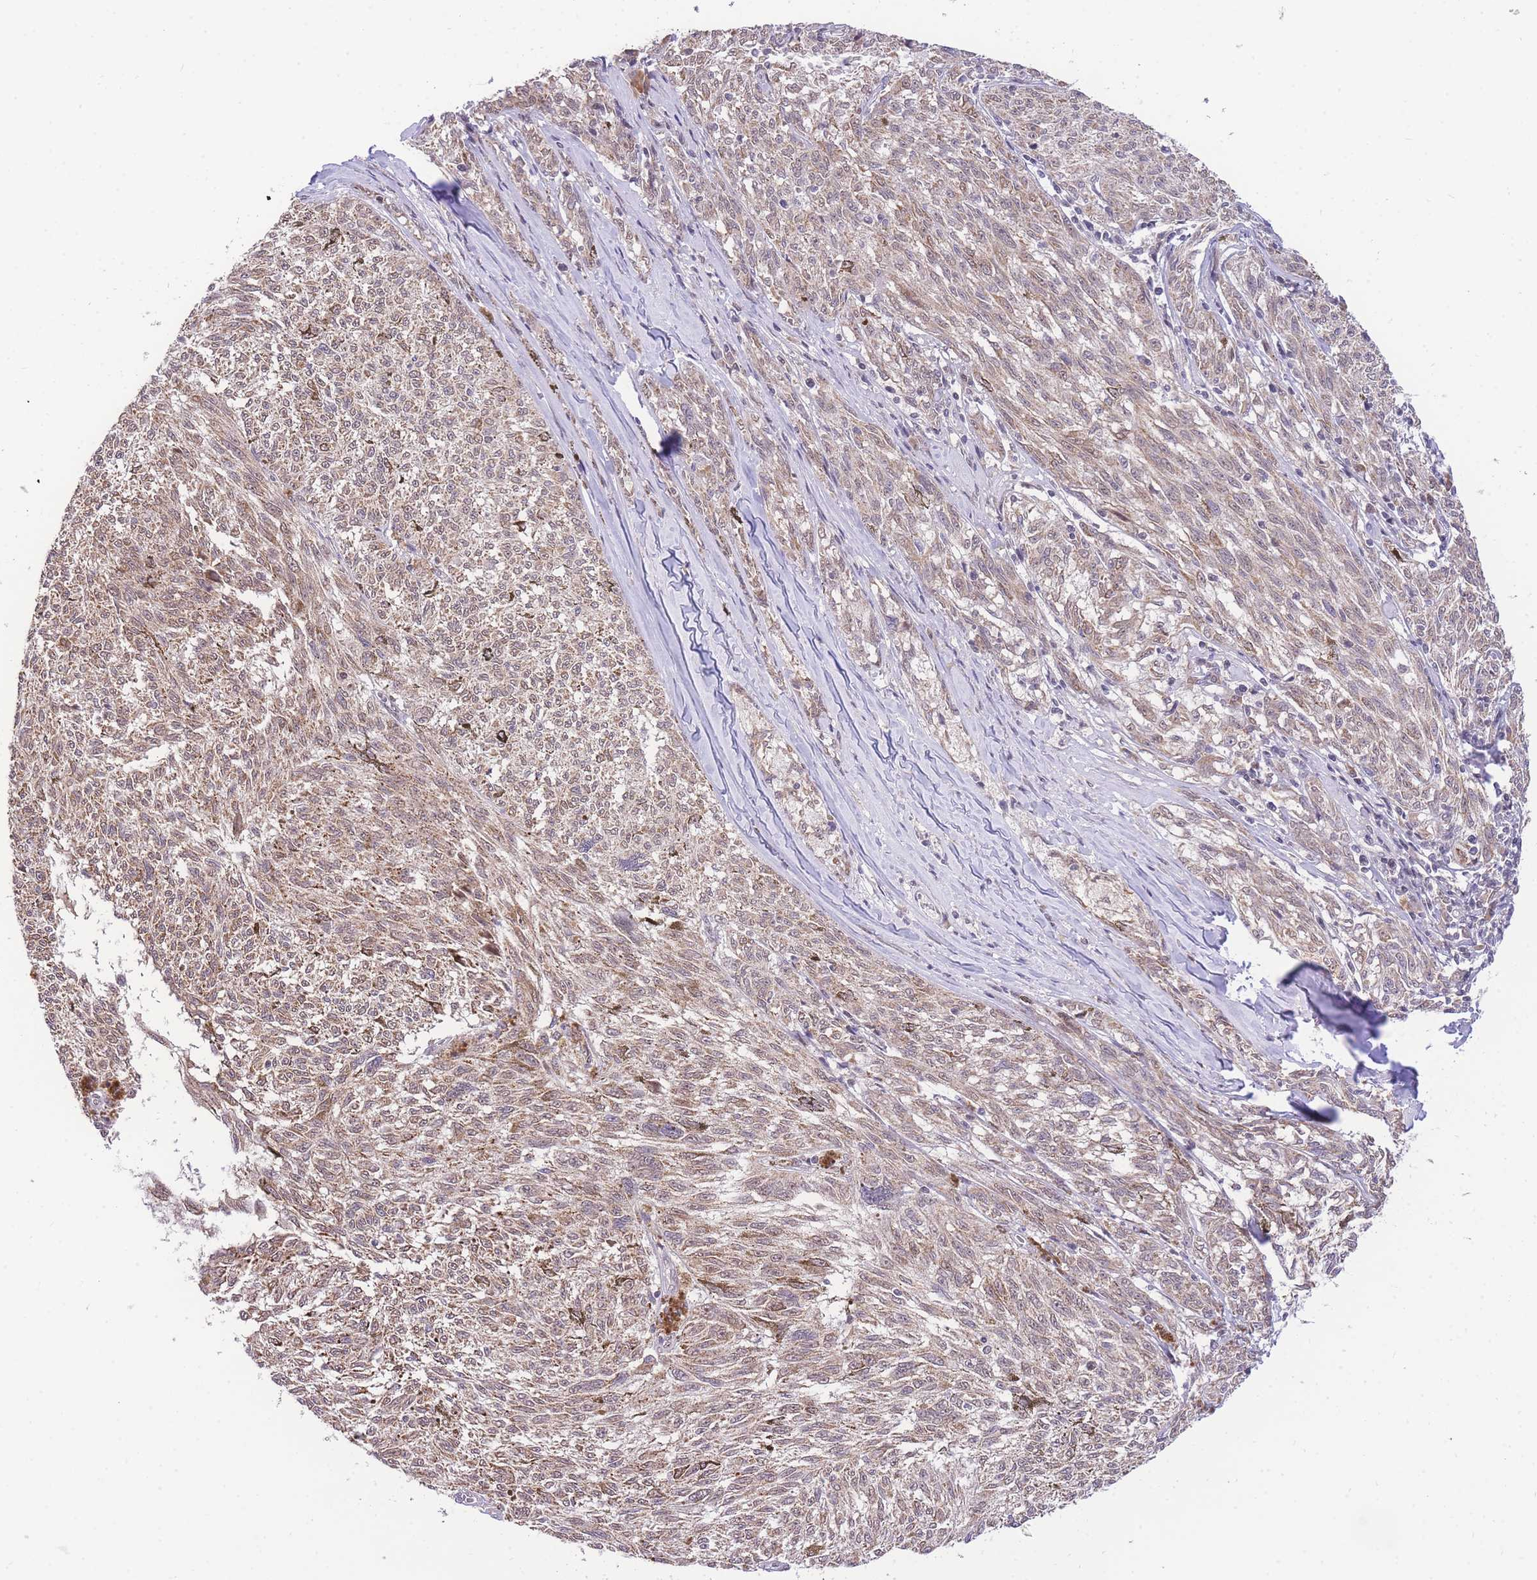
{"staining": {"intensity": "moderate", "quantity": ">75%", "location": "cytoplasmic/membranous"}, "tissue": "melanoma", "cell_type": "Tumor cells", "image_type": "cancer", "snomed": [{"axis": "morphology", "description": "Malignant melanoma, NOS"}, {"axis": "topography", "description": "Skin"}], "caption": "An IHC photomicrograph of neoplastic tissue is shown. Protein staining in brown shows moderate cytoplasmic/membranous positivity in malignant melanoma within tumor cells.", "gene": "PUS10", "patient": {"sex": "female", "age": 72}}